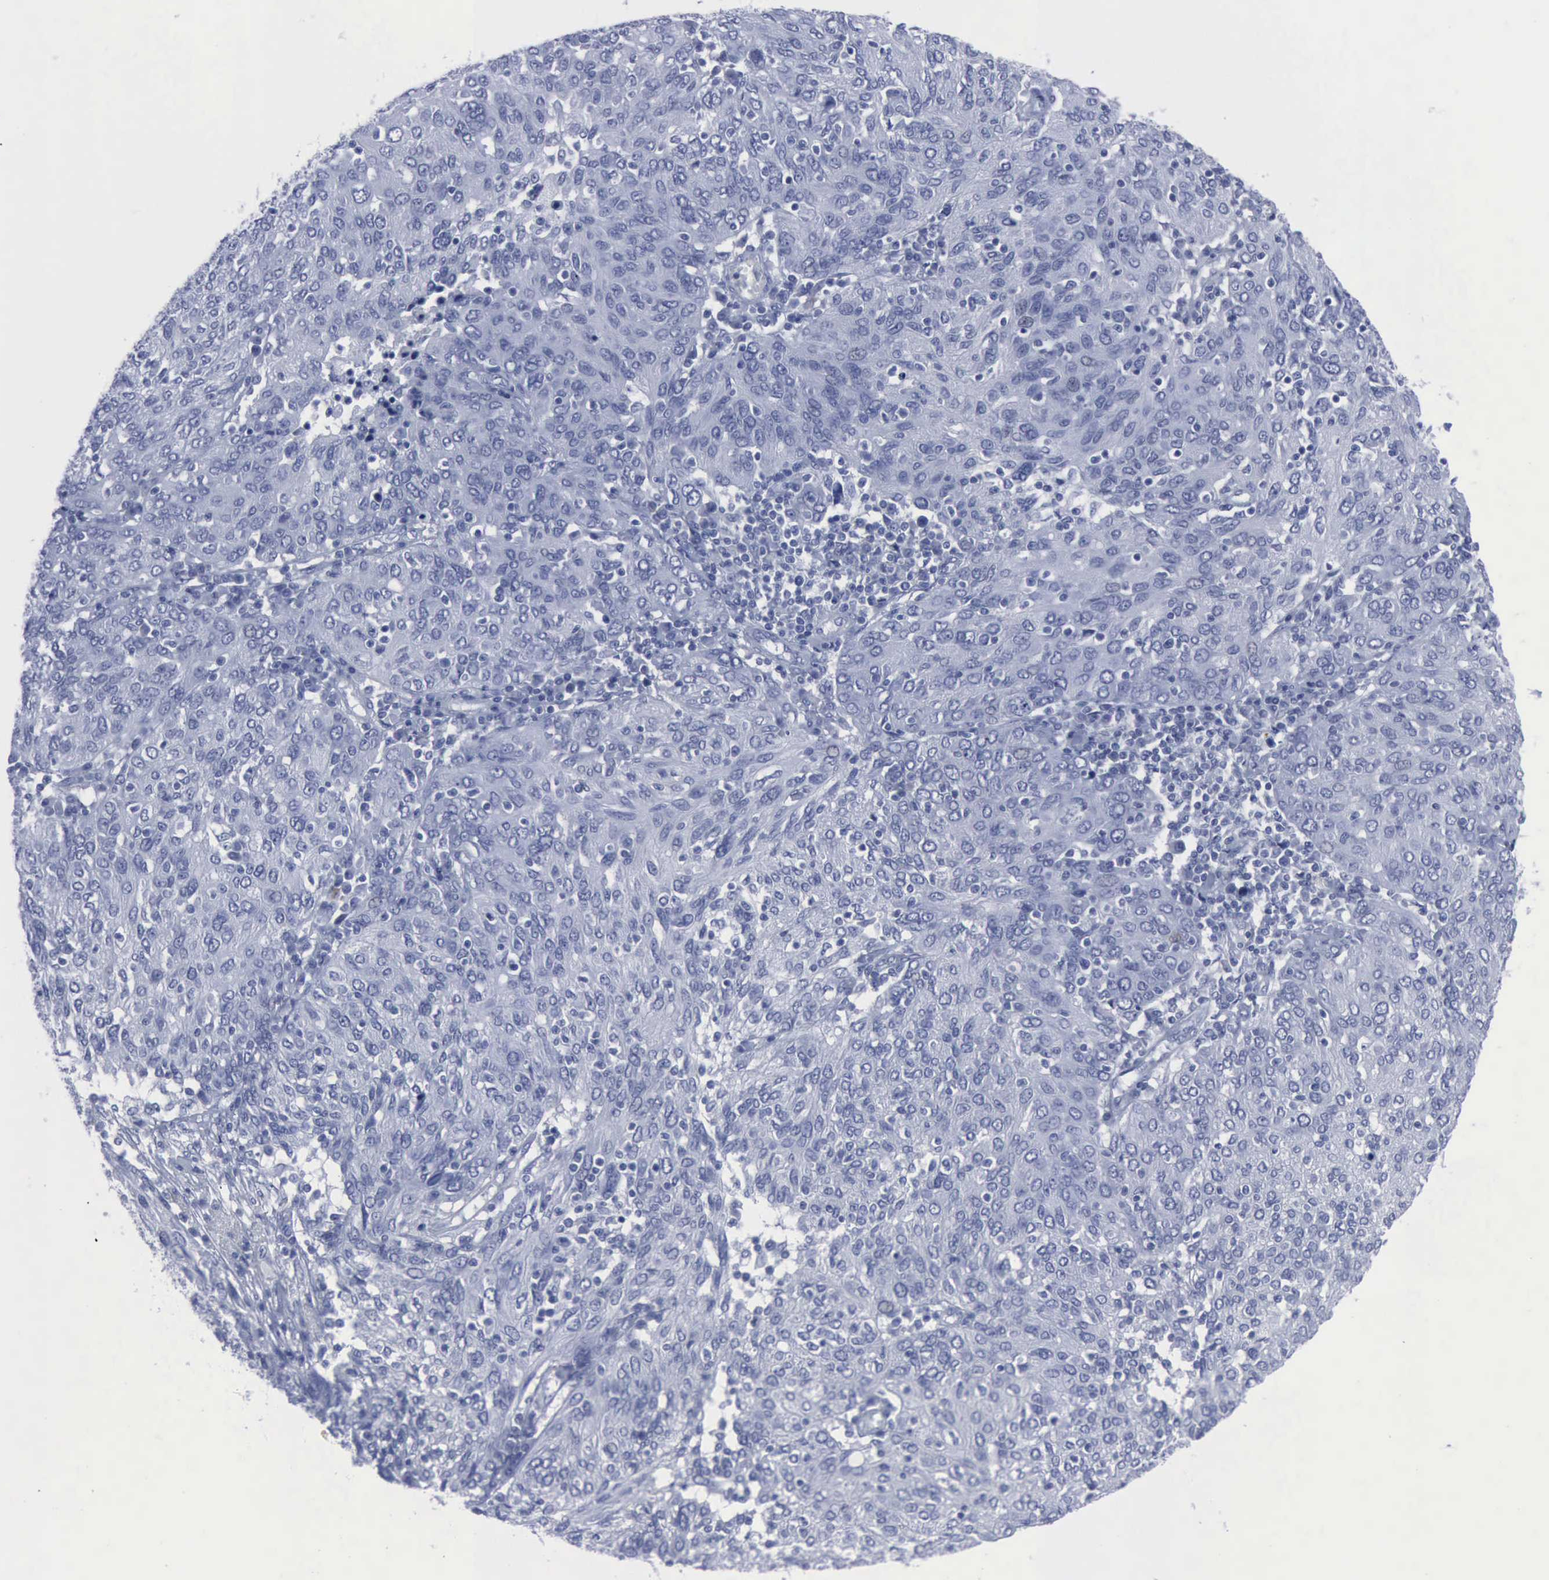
{"staining": {"intensity": "negative", "quantity": "none", "location": "none"}, "tissue": "ovarian cancer", "cell_type": "Tumor cells", "image_type": "cancer", "snomed": [{"axis": "morphology", "description": "Carcinoma, endometroid"}, {"axis": "topography", "description": "Ovary"}], "caption": "There is no significant expression in tumor cells of ovarian cancer (endometroid carcinoma). (Immunohistochemistry, brightfield microscopy, high magnification).", "gene": "NGFR", "patient": {"sex": "female", "age": 50}}